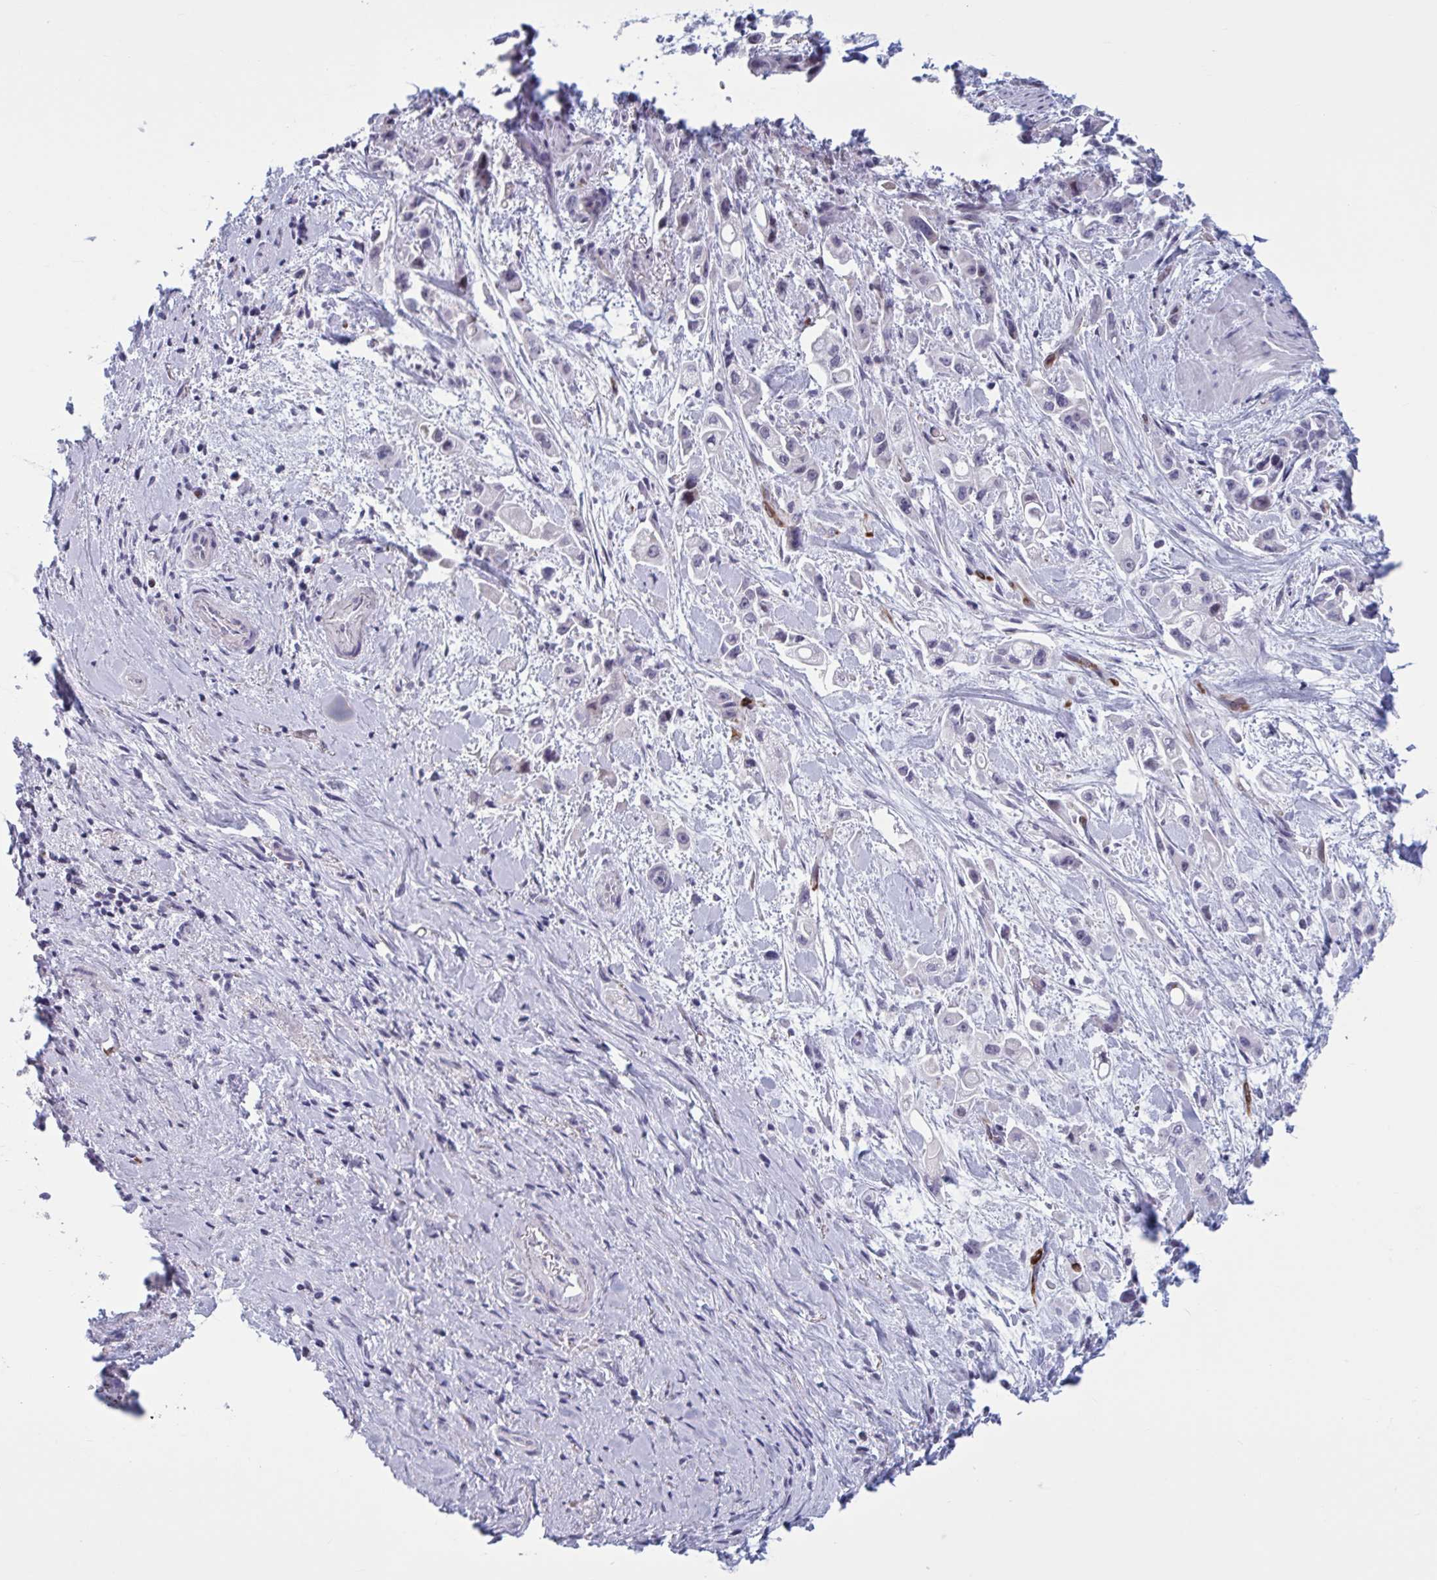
{"staining": {"intensity": "negative", "quantity": "none", "location": "none"}, "tissue": "pancreatic cancer", "cell_type": "Tumor cells", "image_type": "cancer", "snomed": [{"axis": "morphology", "description": "Adenocarcinoma, NOS"}, {"axis": "topography", "description": "Pancreas"}], "caption": "The micrograph demonstrates no staining of tumor cells in pancreatic adenocarcinoma.", "gene": "HSD11B2", "patient": {"sex": "female", "age": 66}}